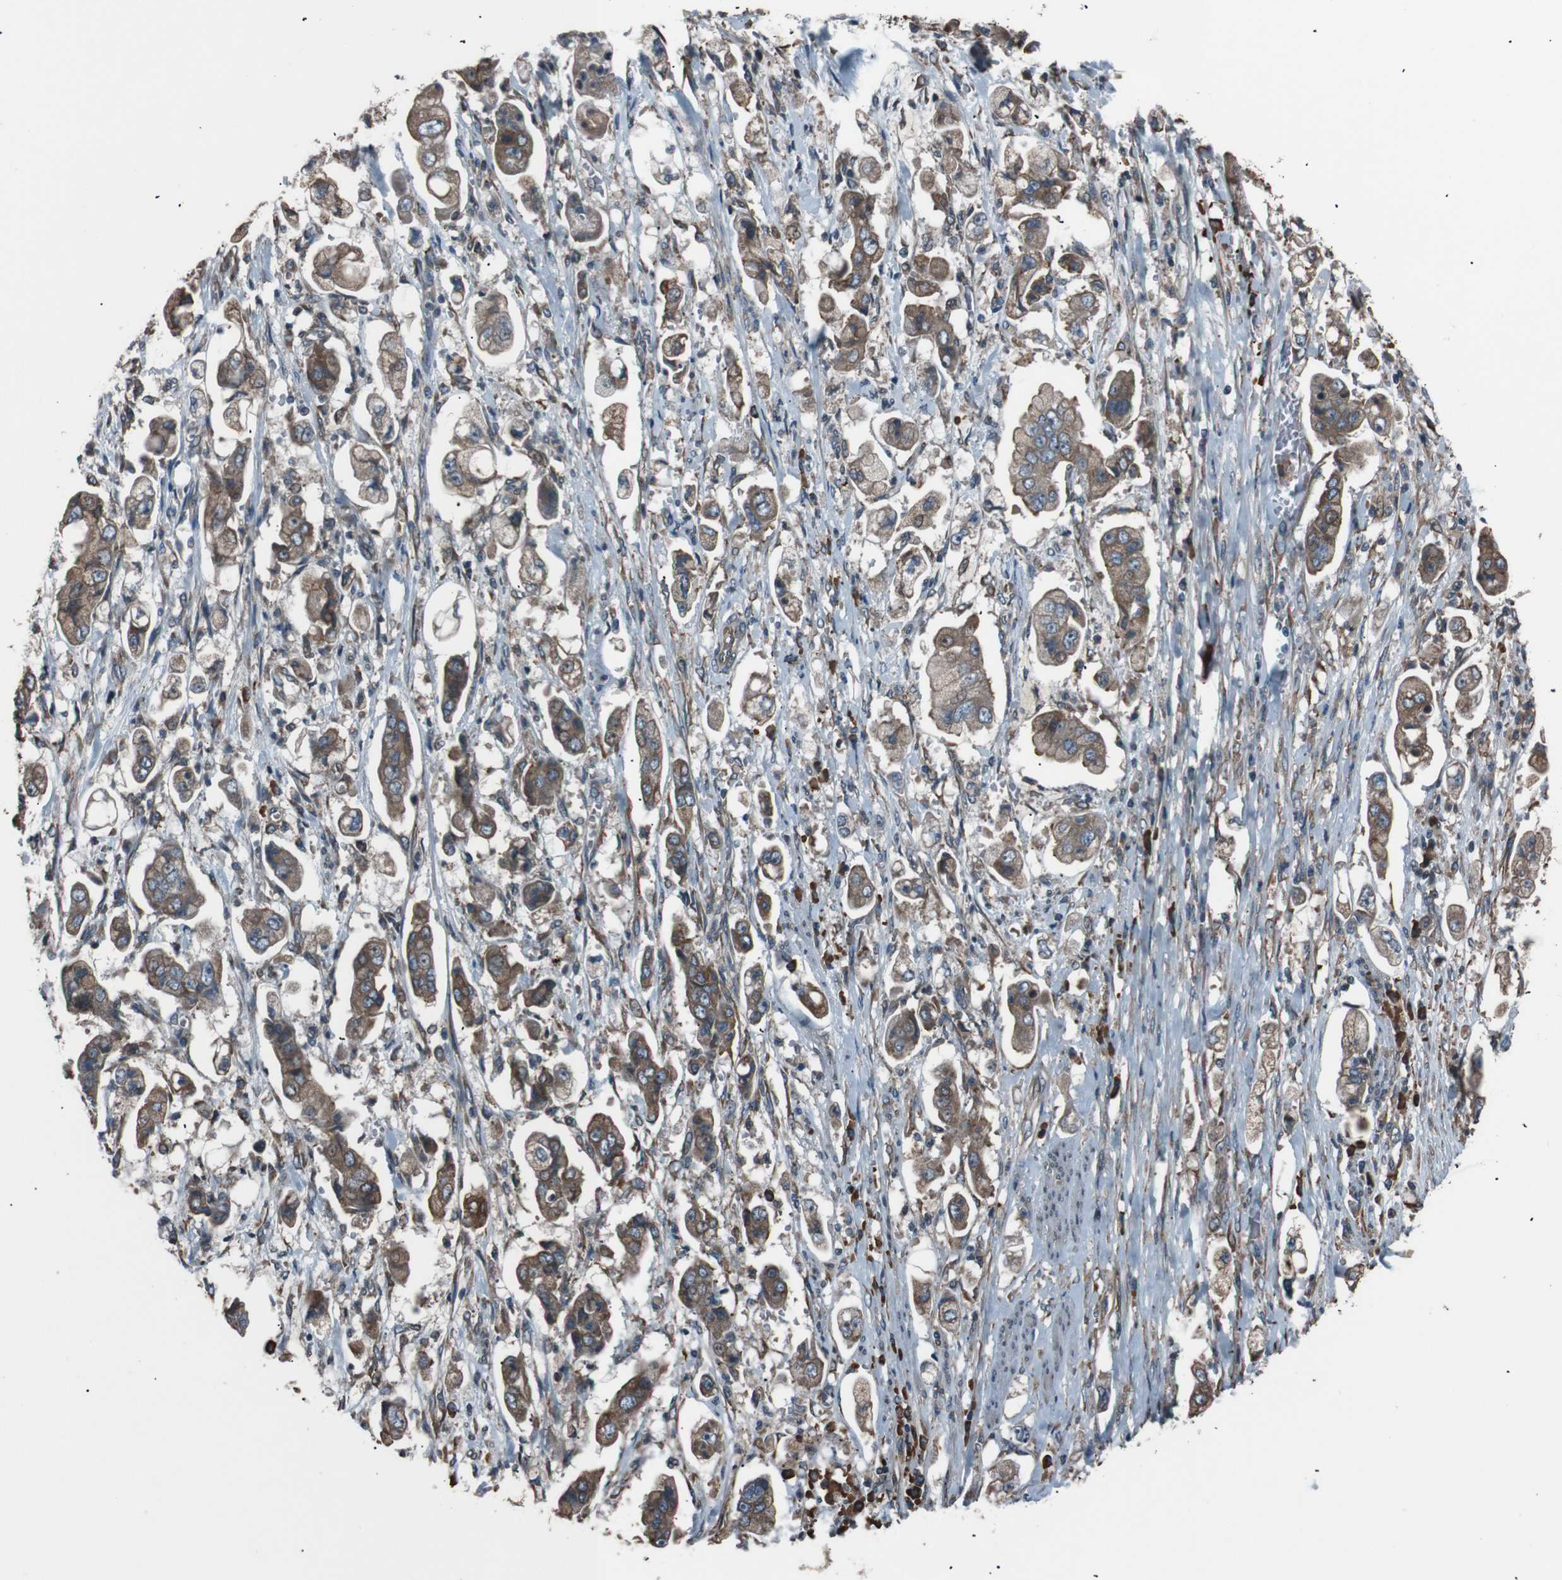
{"staining": {"intensity": "moderate", "quantity": ">75%", "location": "cytoplasmic/membranous"}, "tissue": "stomach cancer", "cell_type": "Tumor cells", "image_type": "cancer", "snomed": [{"axis": "morphology", "description": "Adenocarcinoma, NOS"}, {"axis": "topography", "description": "Stomach"}], "caption": "This is a micrograph of immunohistochemistry (IHC) staining of adenocarcinoma (stomach), which shows moderate positivity in the cytoplasmic/membranous of tumor cells.", "gene": "SIGMAR1", "patient": {"sex": "male", "age": 62}}